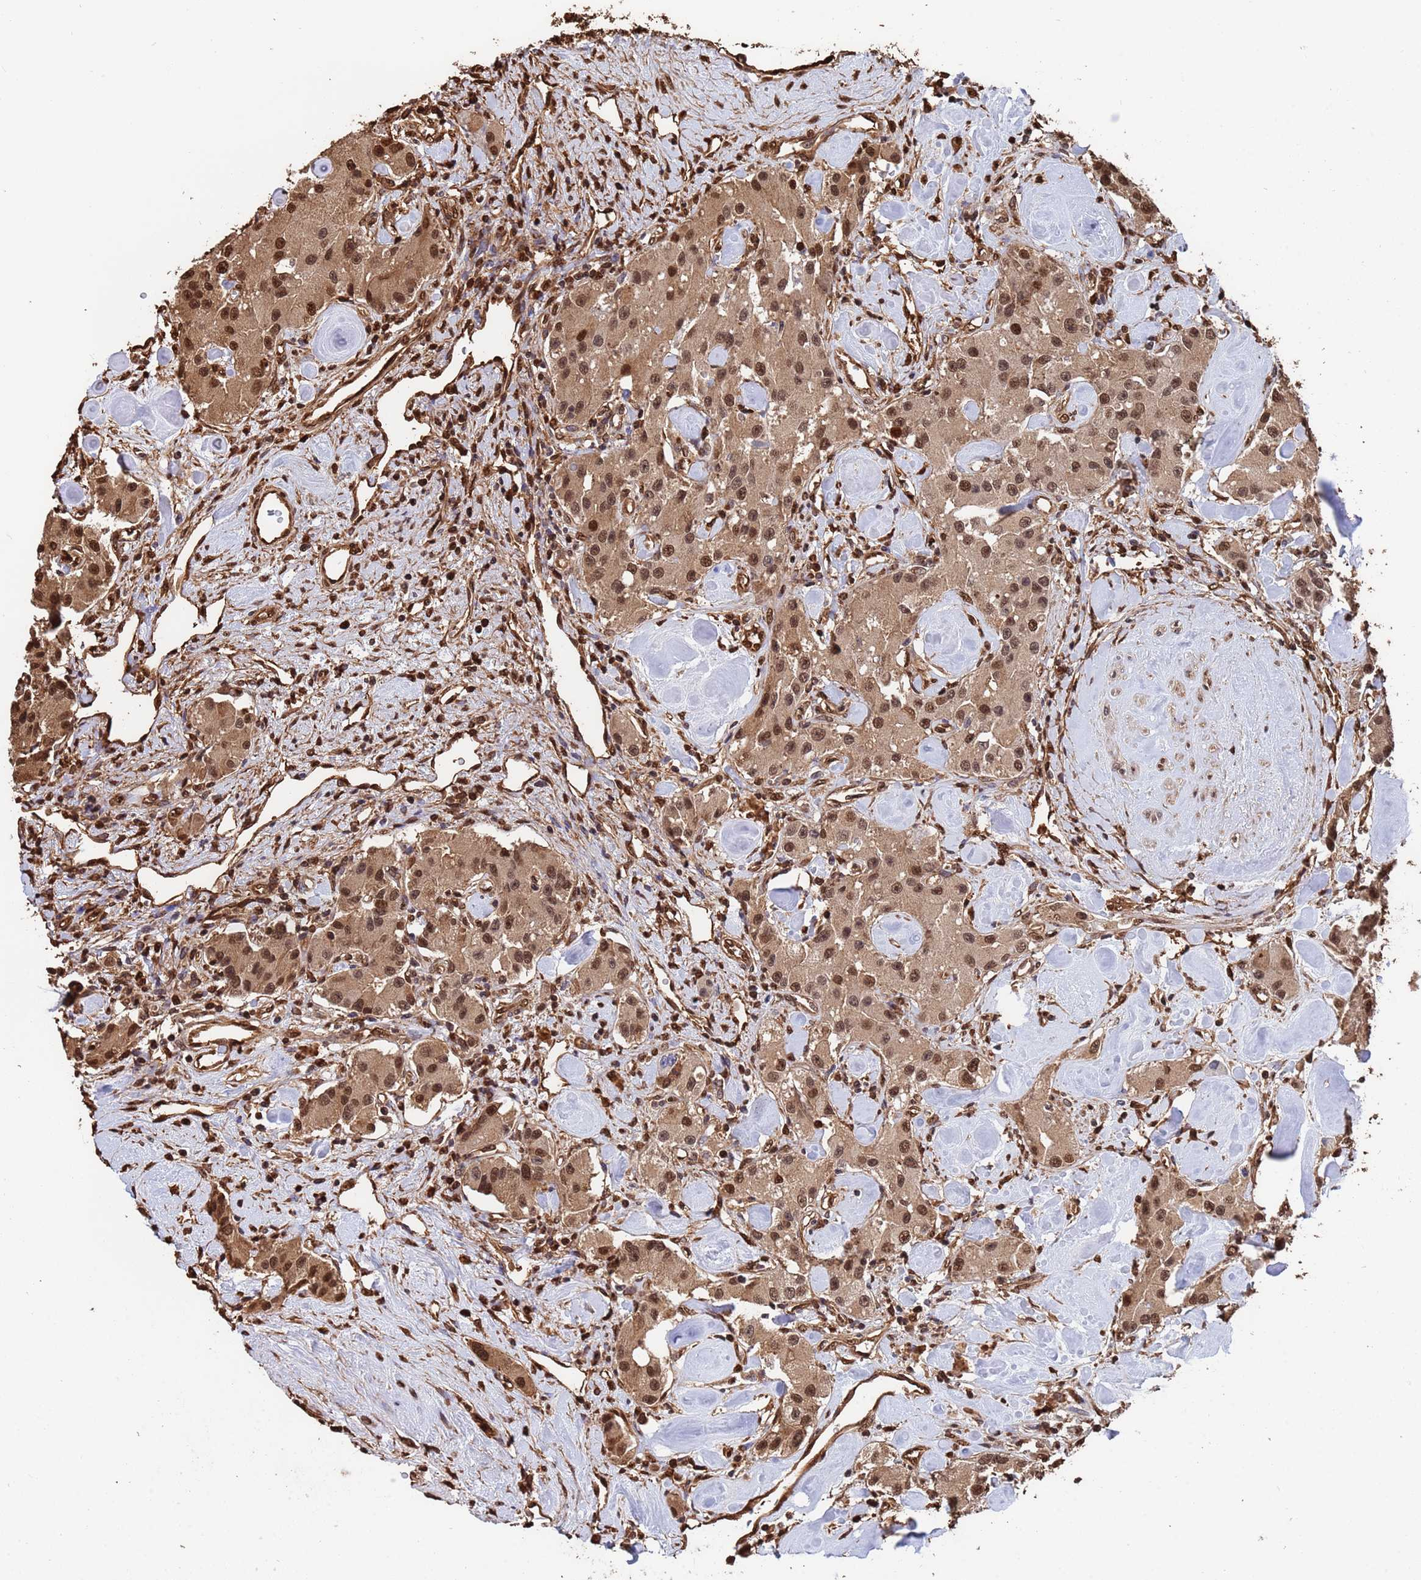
{"staining": {"intensity": "moderate", "quantity": ">75%", "location": "cytoplasmic/membranous,nuclear"}, "tissue": "carcinoid", "cell_type": "Tumor cells", "image_type": "cancer", "snomed": [{"axis": "morphology", "description": "Carcinoid, malignant, NOS"}, {"axis": "topography", "description": "Pancreas"}], "caption": "Immunohistochemical staining of carcinoid demonstrates medium levels of moderate cytoplasmic/membranous and nuclear protein expression in about >75% of tumor cells.", "gene": "SUMO4", "patient": {"sex": "male", "age": 41}}